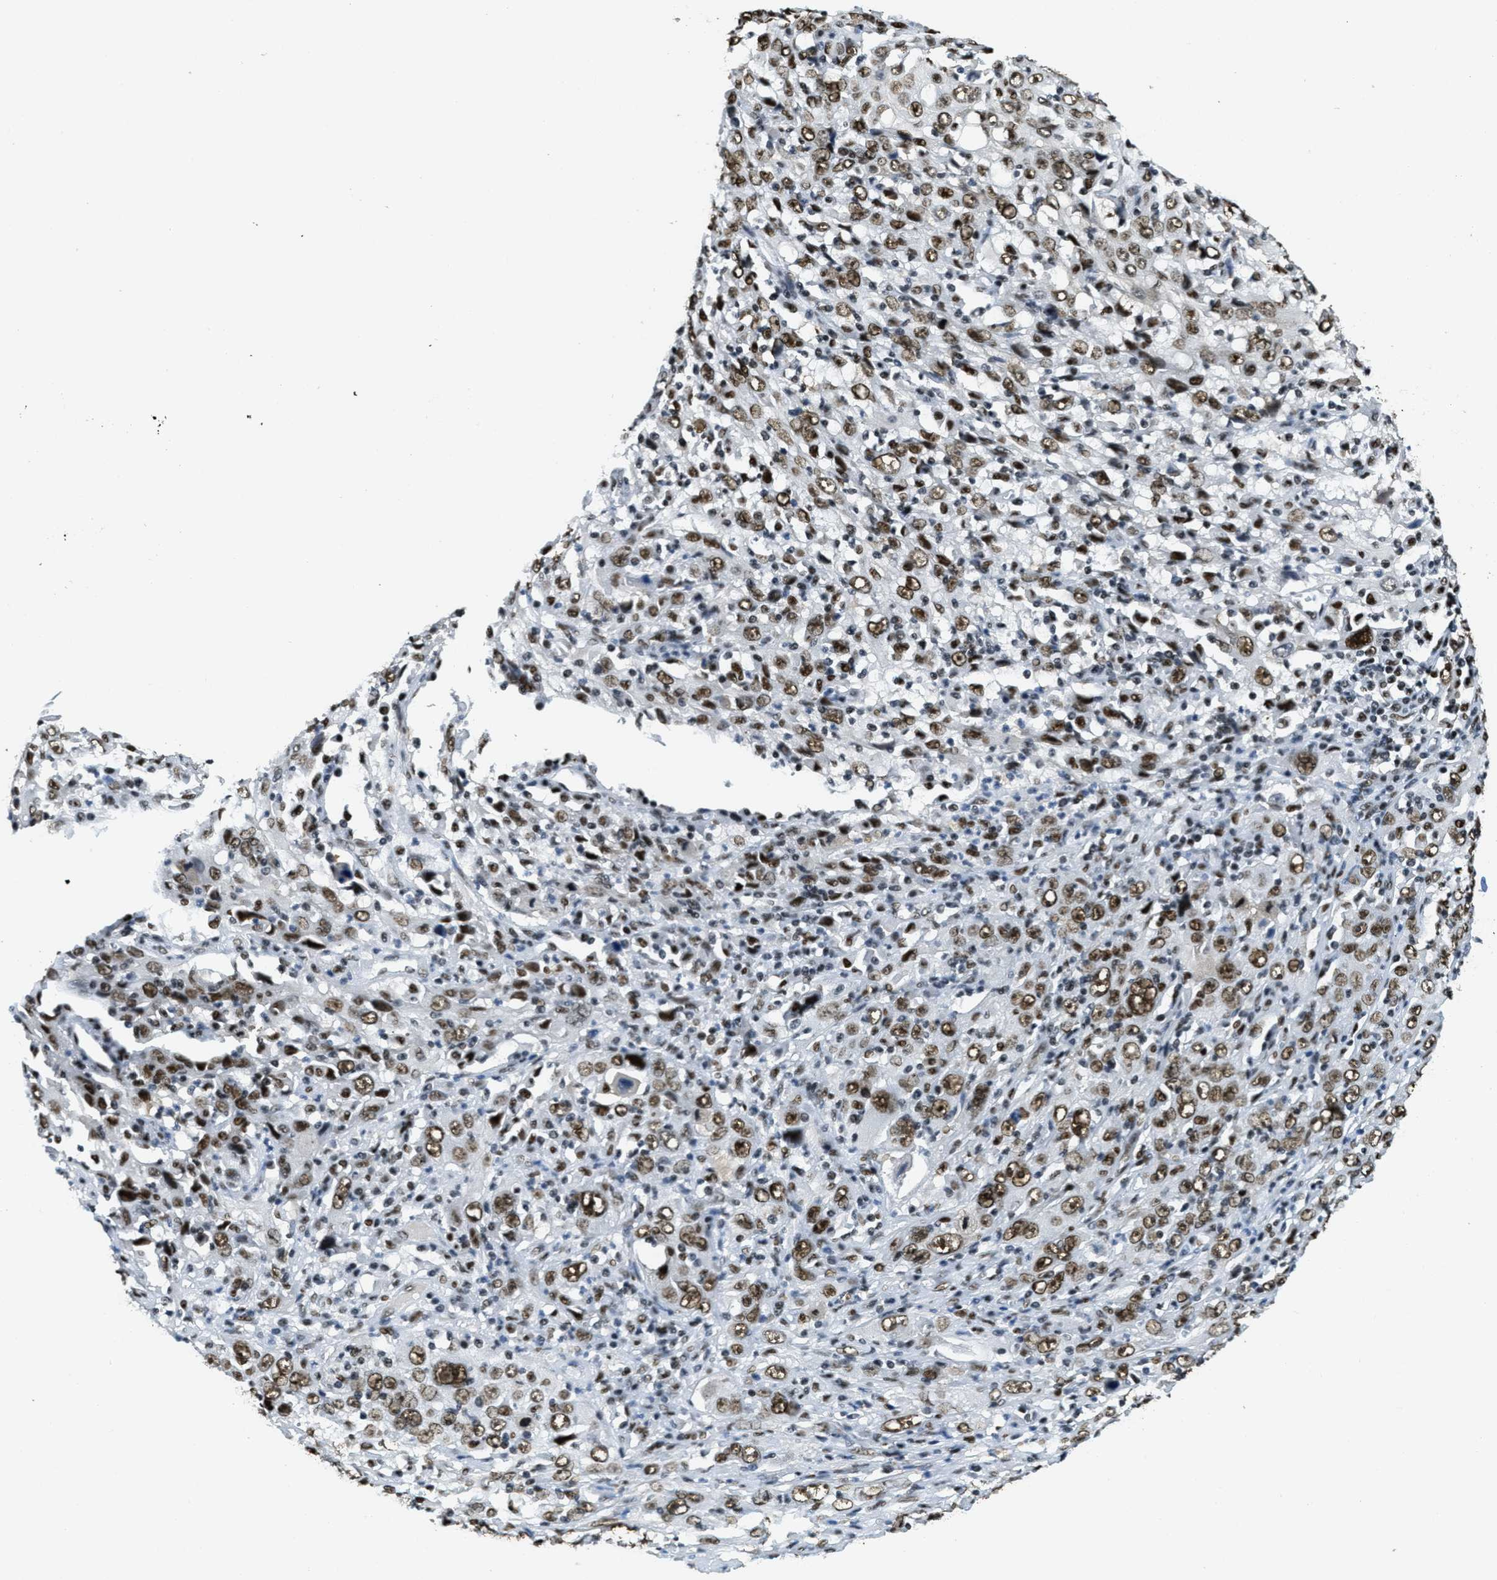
{"staining": {"intensity": "moderate", "quantity": ">75%", "location": "nuclear"}, "tissue": "cervical cancer", "cell_type": "Tumor cells", "image_type": "cancer", "snomed": [{"axis": "morphology", "description": "Squamous cell carcinoma, NOS"}, {"axis": "topography", "description": "Cervix"}], "caption": "IHC histopathology image of neoplastic tissue: human cervical squamous cell carcinoma stained using IHC demonstrates medium levels of moderate protein expression localized specifically in the nuclear of tumor cells, appearing as a nuclear brown color.", "gene": "SSB", "patient": {"sex": "female", "age": 46}}